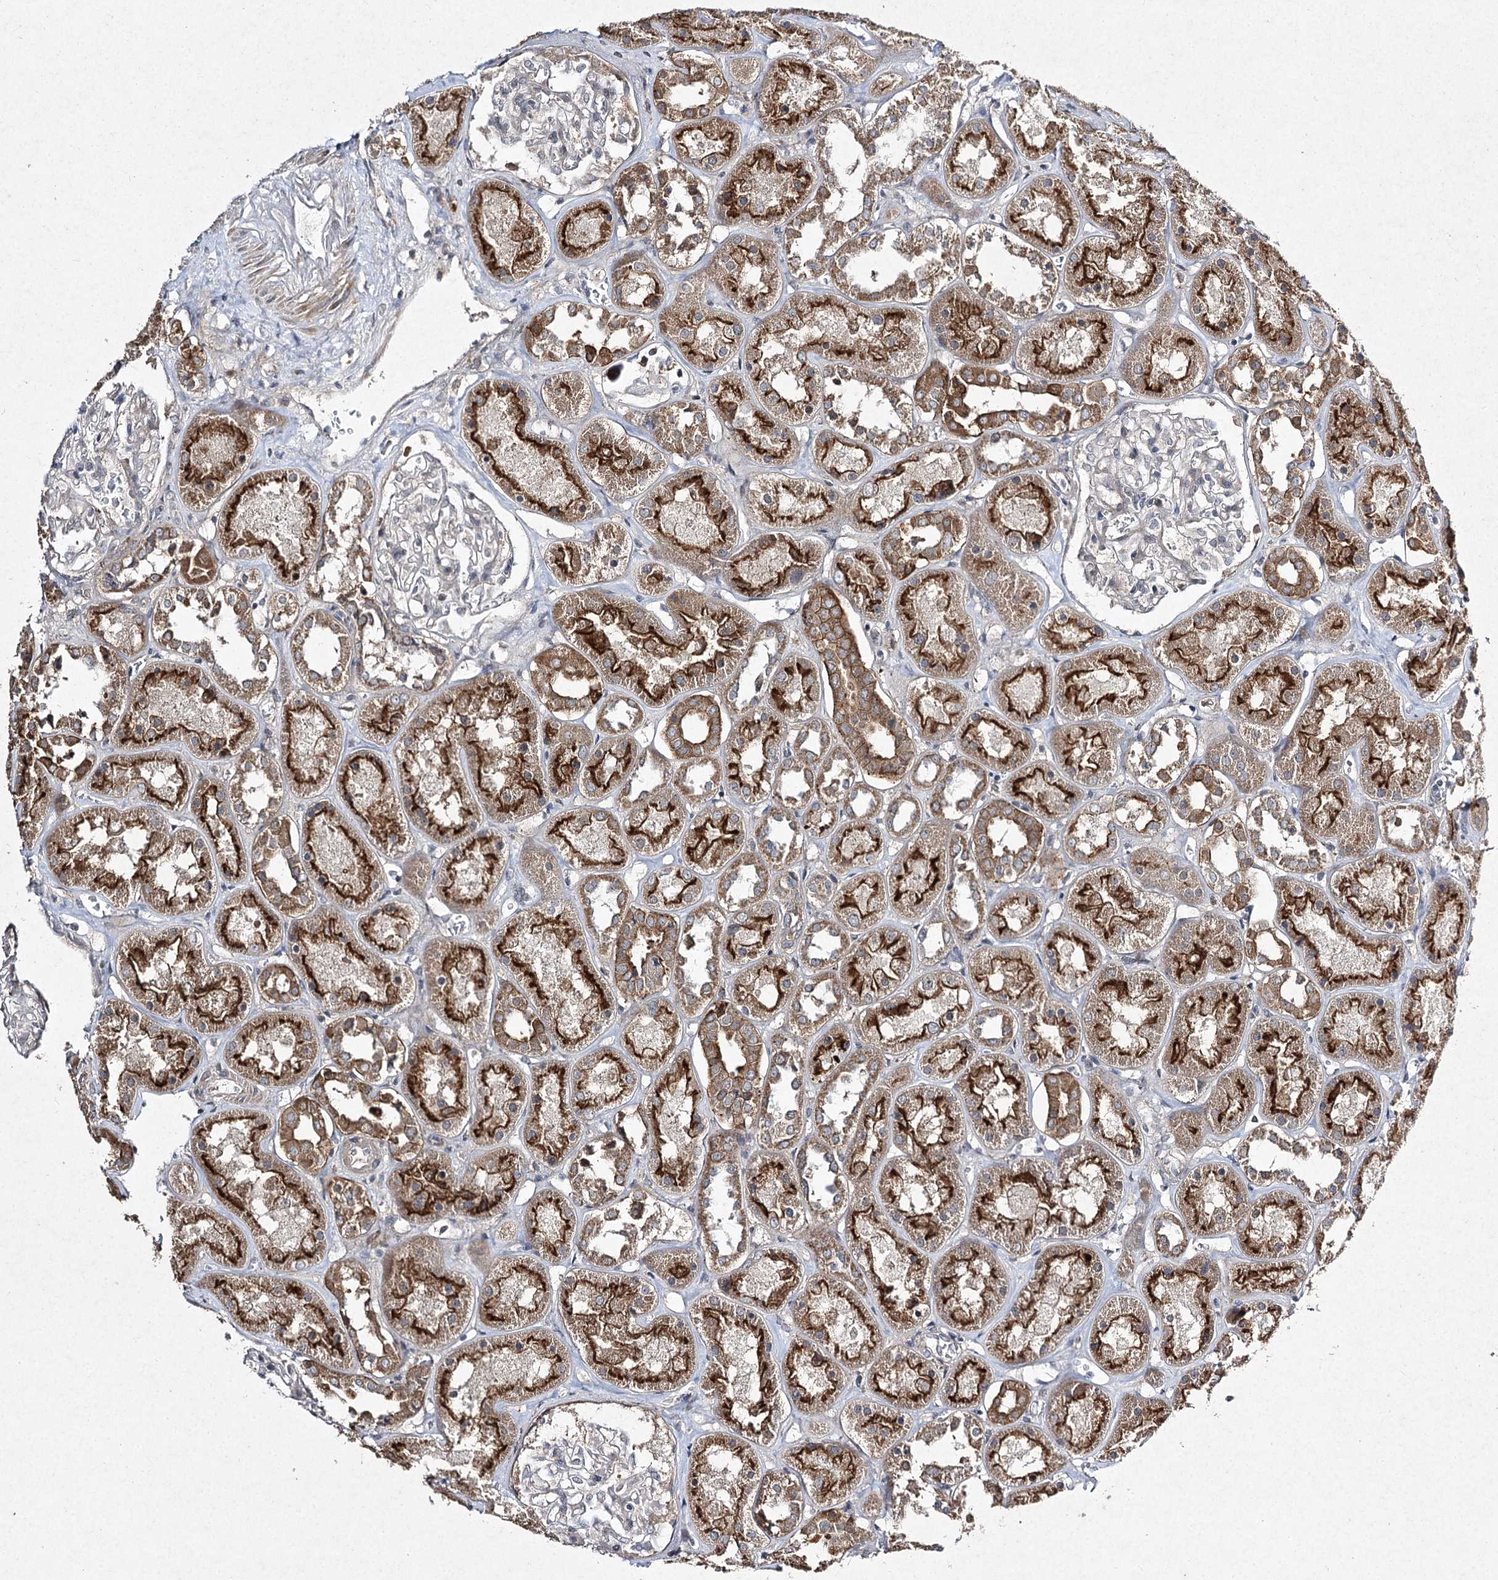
{"staining": {"intensity": "negative", "quantity": "none", "location": "none"}, "tissue": "kidney", "cell_type": "Cells in glomeruli", "image_type": "normal", "snomed": [{"axis": "morphology", "description": "Normal tissue, NOS"}, {"axis": "topography", "description": "Kidney"}], "caption": "IHC histopathology image of benign kidney: kidney stained with DAB reveals no significant protein staining in cells in glomeruli.", "gene": "FANCL", "patient": {"sex": "male", "age": 70}}